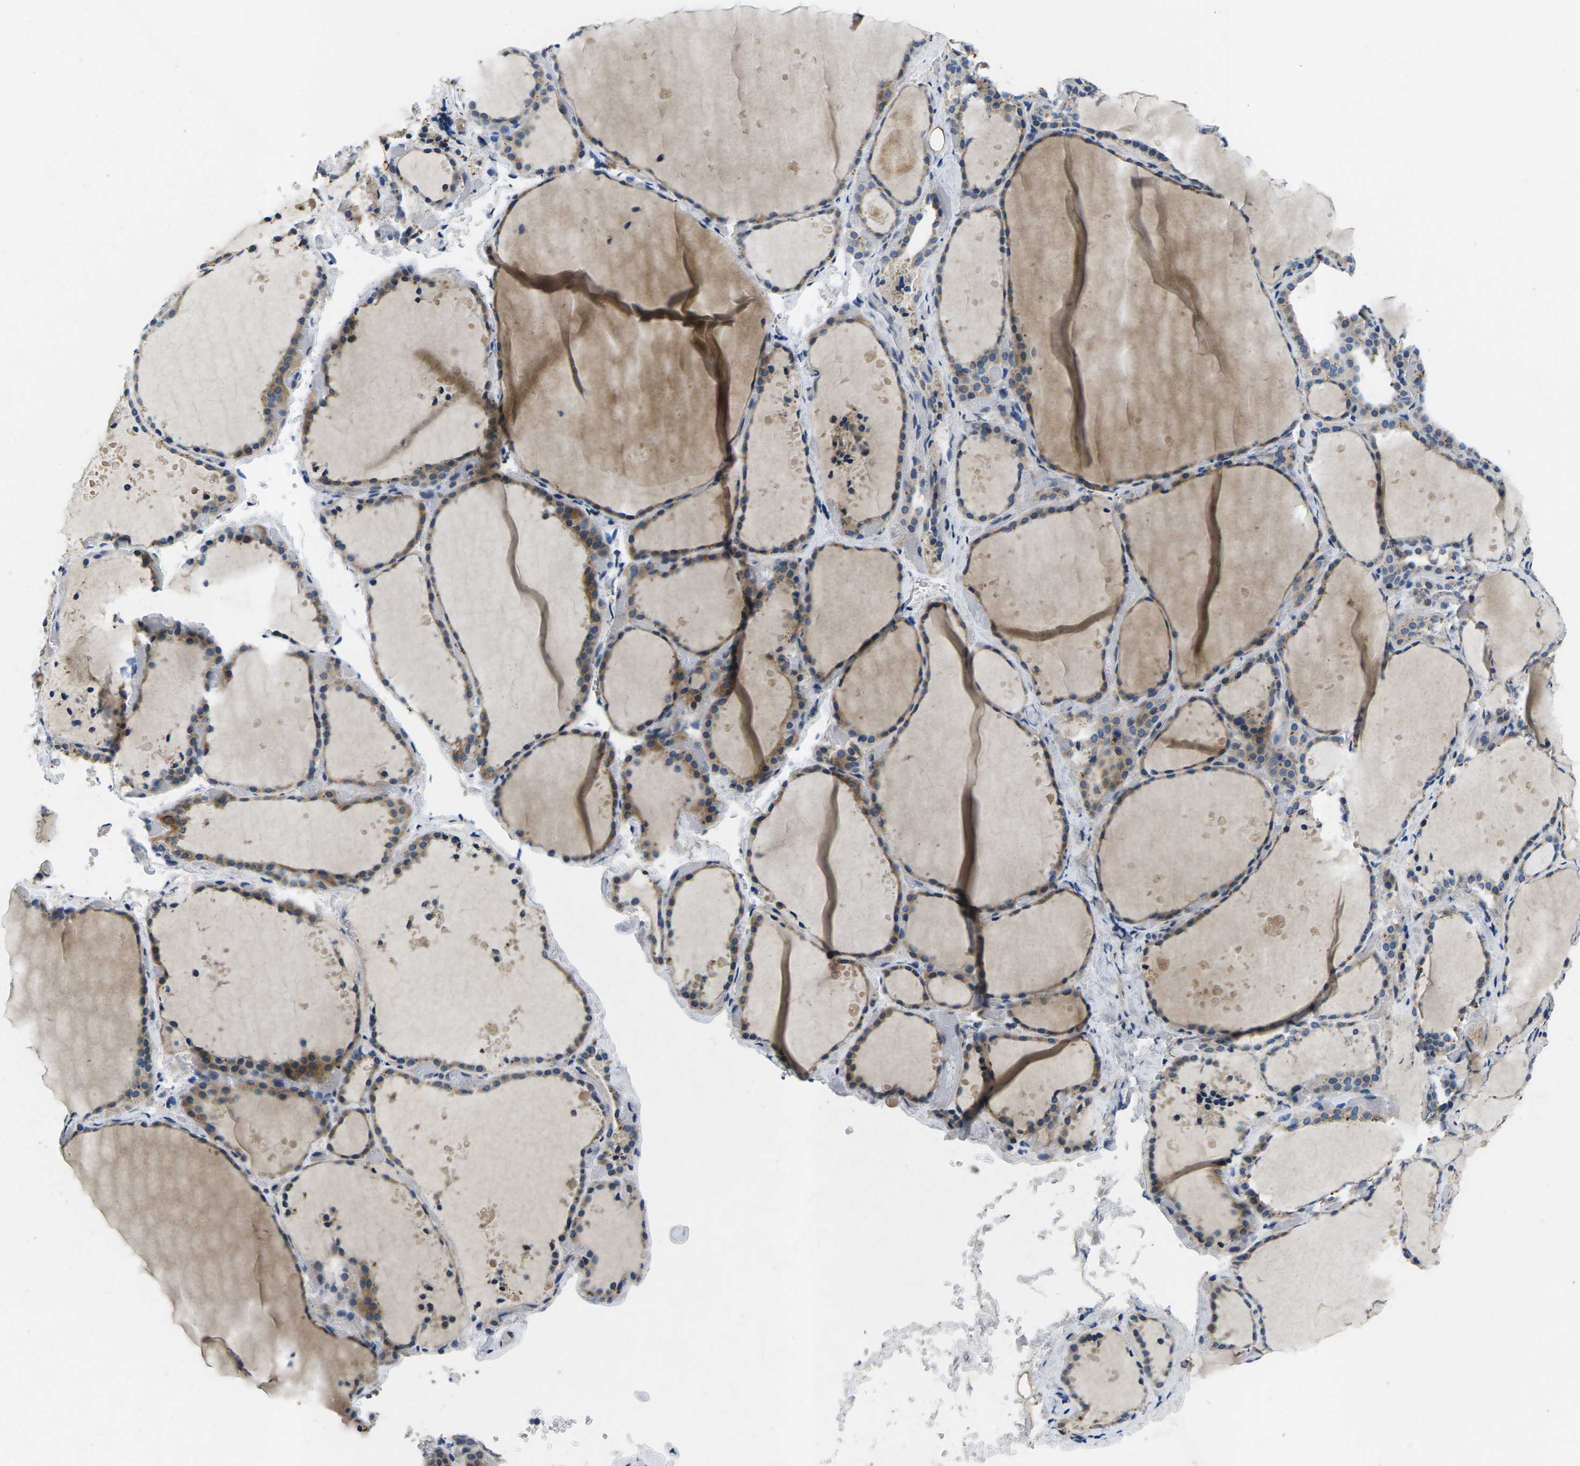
{"staining": {"intensity": "moderate", "quantity": ">75%", "location": "cytoplasmic/membranous"}, "tissue": "thyroid gland", "cell_type": "Glandular cells", "image_type": "normal", "snomed": [{"axis": "morphology", "description": "Normal tissue, NOS"}, {"axis": "topography", "description": "Thyroid gland"}], "caption": "Unremarkable thyroid gland was stained to show a protein in brown. There is medium levels of moderate cytoplasmic/membranous staining in about >75% of glandular cells.", "gene": "ERGIC3", "patient": {"sex": "female", "age": 44}}